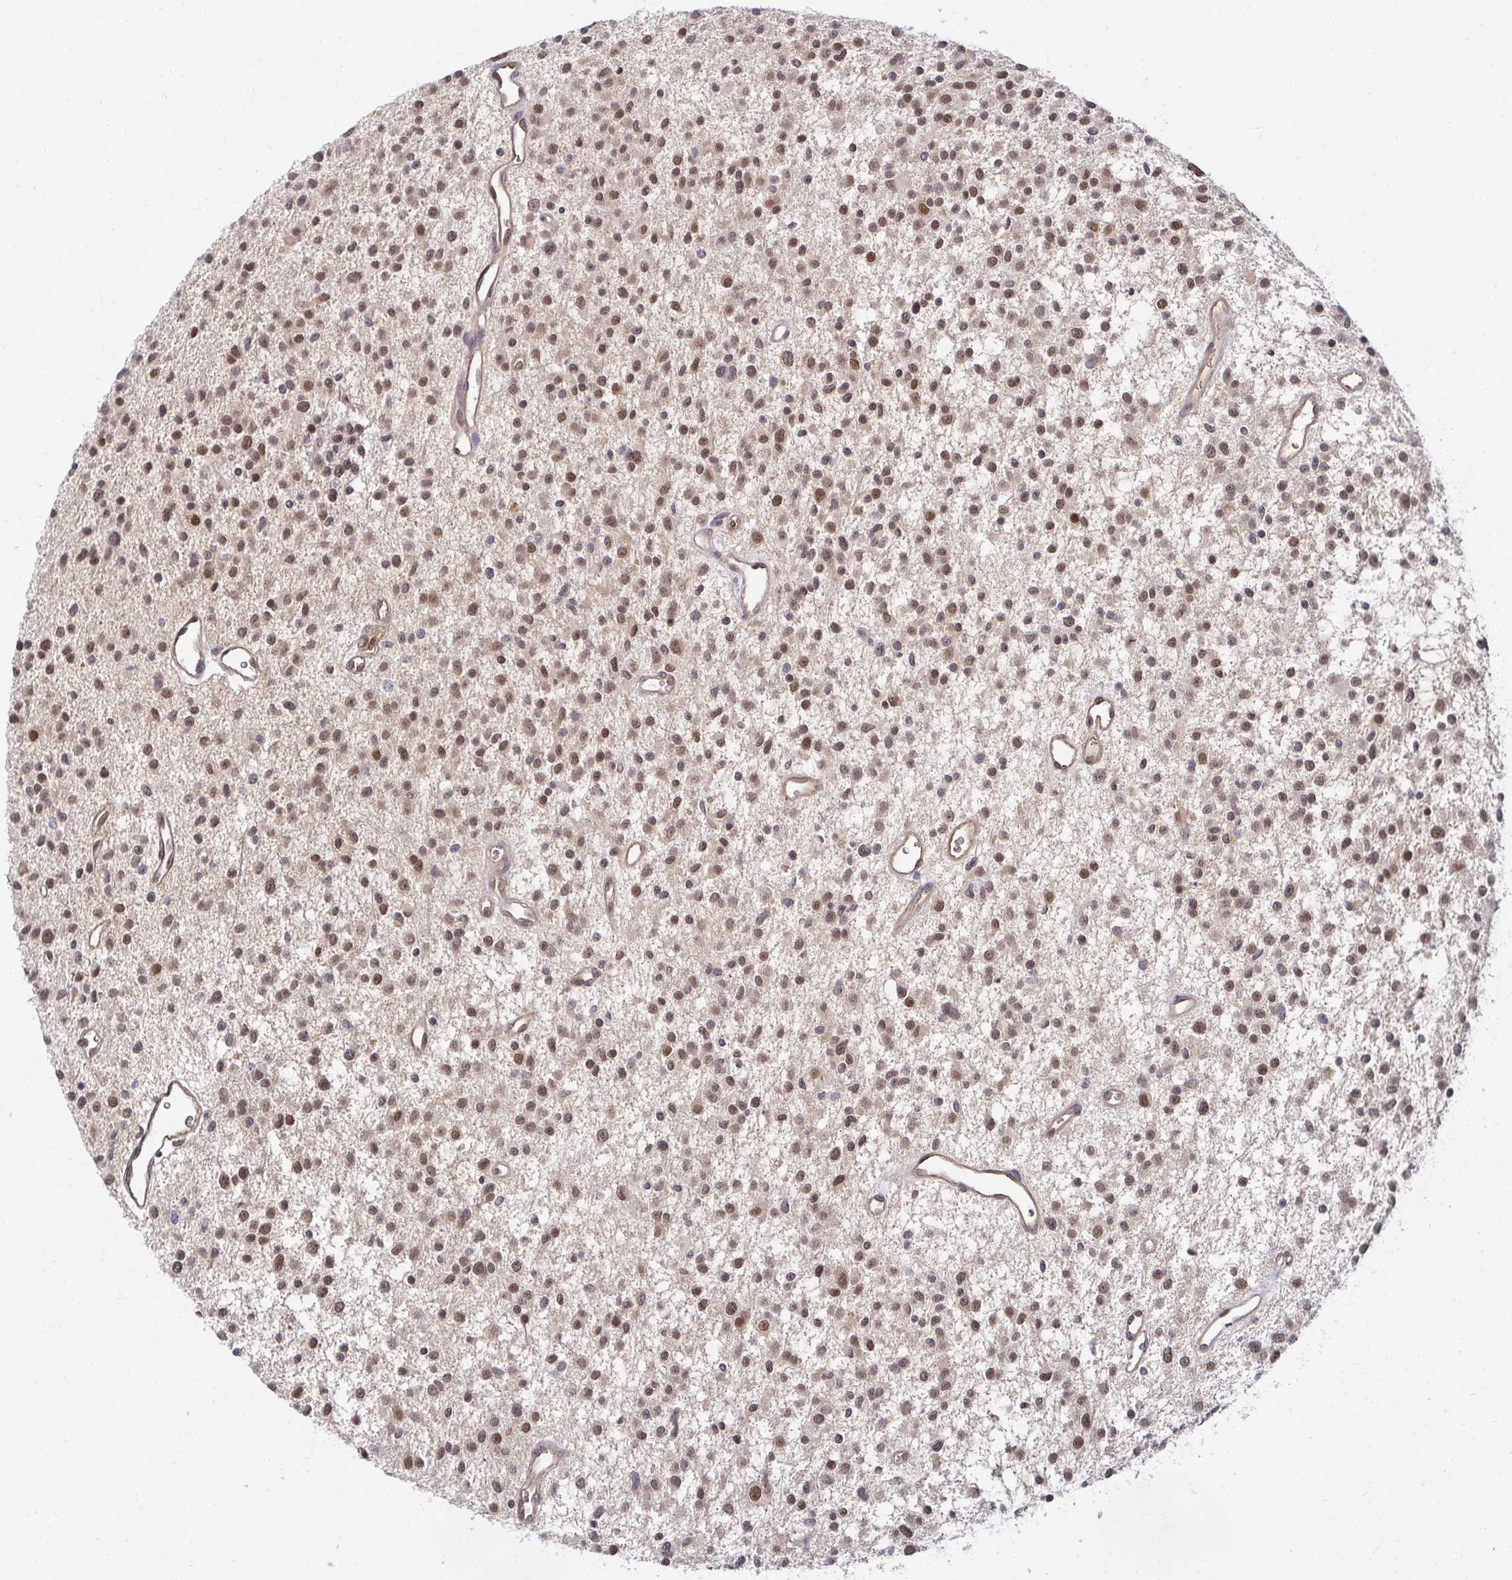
{"staining": {"intensity": "moderate", "quantity": ">75%", "location": "nuclear"}, "tissue": "glioma", "cell_type": "Tumor cells", "image_type": "cancer", "snomed": [{"axis": "morphology", "description": "Glioma, malignant, Low grade"}, {"axis": "topography", "description": "Brain"}], "caption": "A histopathology image of low-grade glioma (malignant) stained for a protein shows moderate nuclear brown staining in tumor cells.", "gene": "PSMA4", "patient": {"sex": "male", "age": 43}}